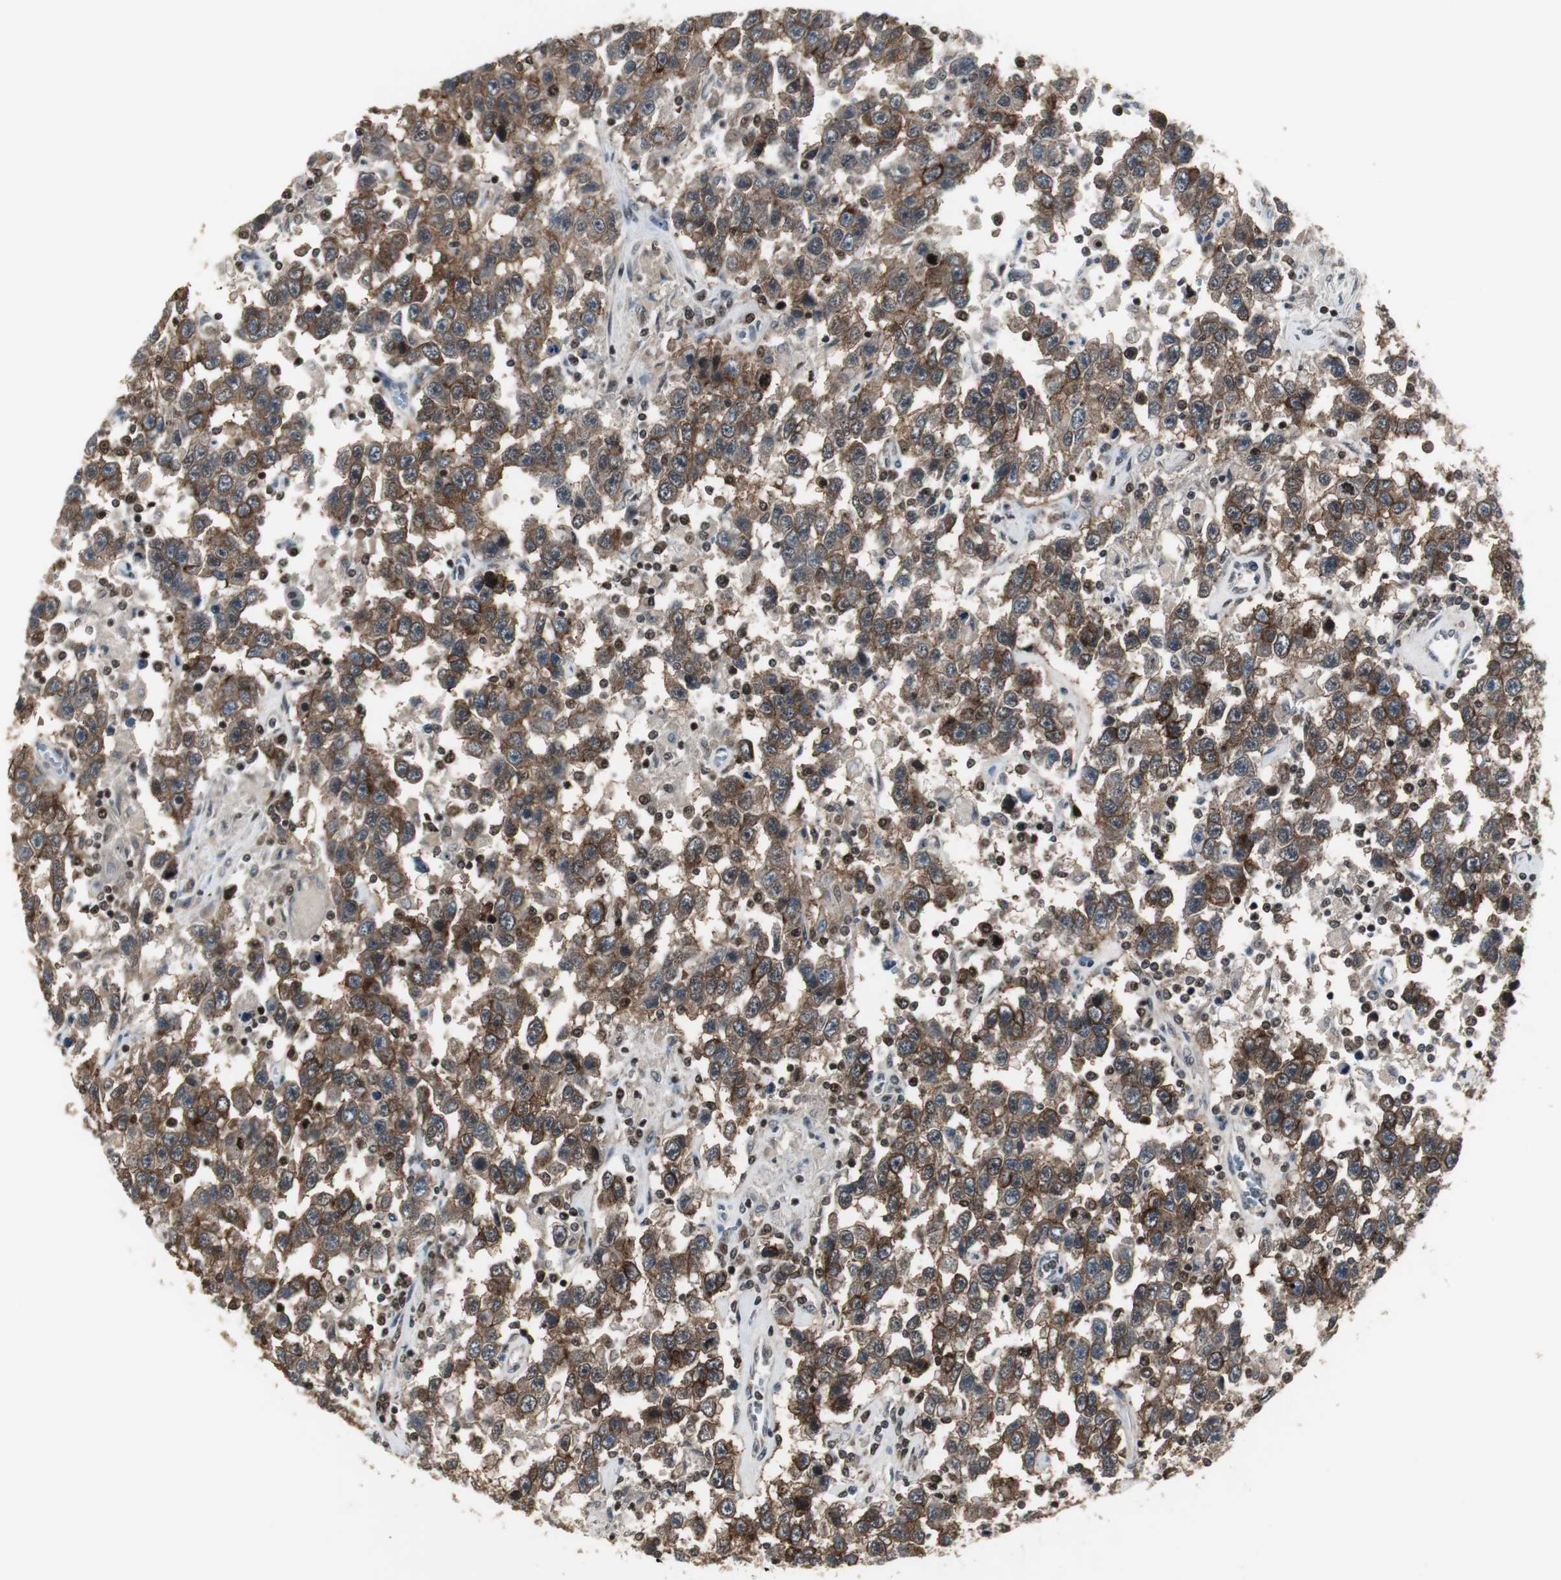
{"staining": {"intensity": "moderate", "quantity": ">75%", "location": "cytoplasmic/membranous"}, "tissue": "testis cancer", "cell_type": "Tumor cells", "image_type": "cancer", "snomed": [{"axis": "morphology", "description": "Seminoma, NOS"}, {"axis": "topography", "description": "Testis"}], "caption": "This is a micrograph of immunohistochemistry (IHC) staining of testis cancer, which shows moderate staining in the cytoplasmic/membranous of tumor cells.", "gene": "MPG", "patient": {"sex": "male", "age": 41}}